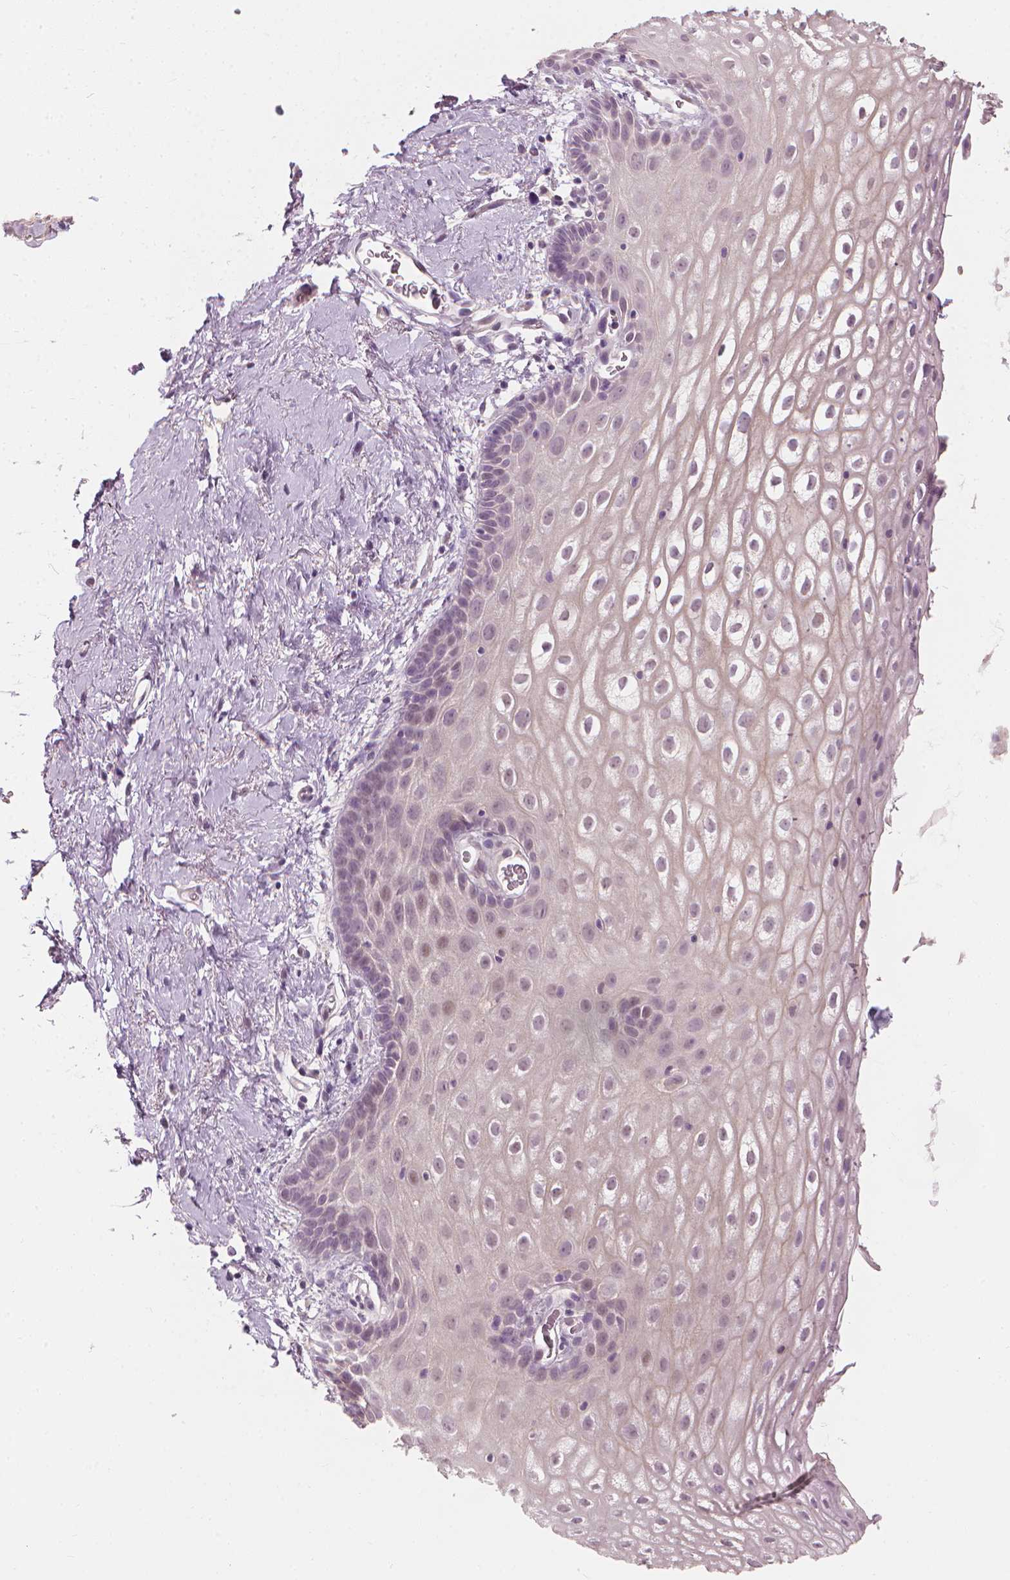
{"staining": {"intensity": "weak", "quantity": "<25%", "location": "cytoplasmic/membranous"}, "tissue": "vagina", "cell_type": "Squamous epithelial cells", "image_type": "normal", "snomed": [{"axis": "morphology", "description": "Normal tissue, NOS"}, {"axis": "morphology", "description": "Adenocarcinoma, NOS"}, {"axis": "topography", "description": "Rectum"}, {"axis": "topography", "description": "Vagina"}, {"axis": "topography", "description": "Peripheral nerve tissue"}], "caption": "Human vagina stained for a protein using immunohistochemistry exhibits no expression in squamous epithelial cells.", "gene": "SAXO2", "patient": {"sex": "female", "age": 71}}